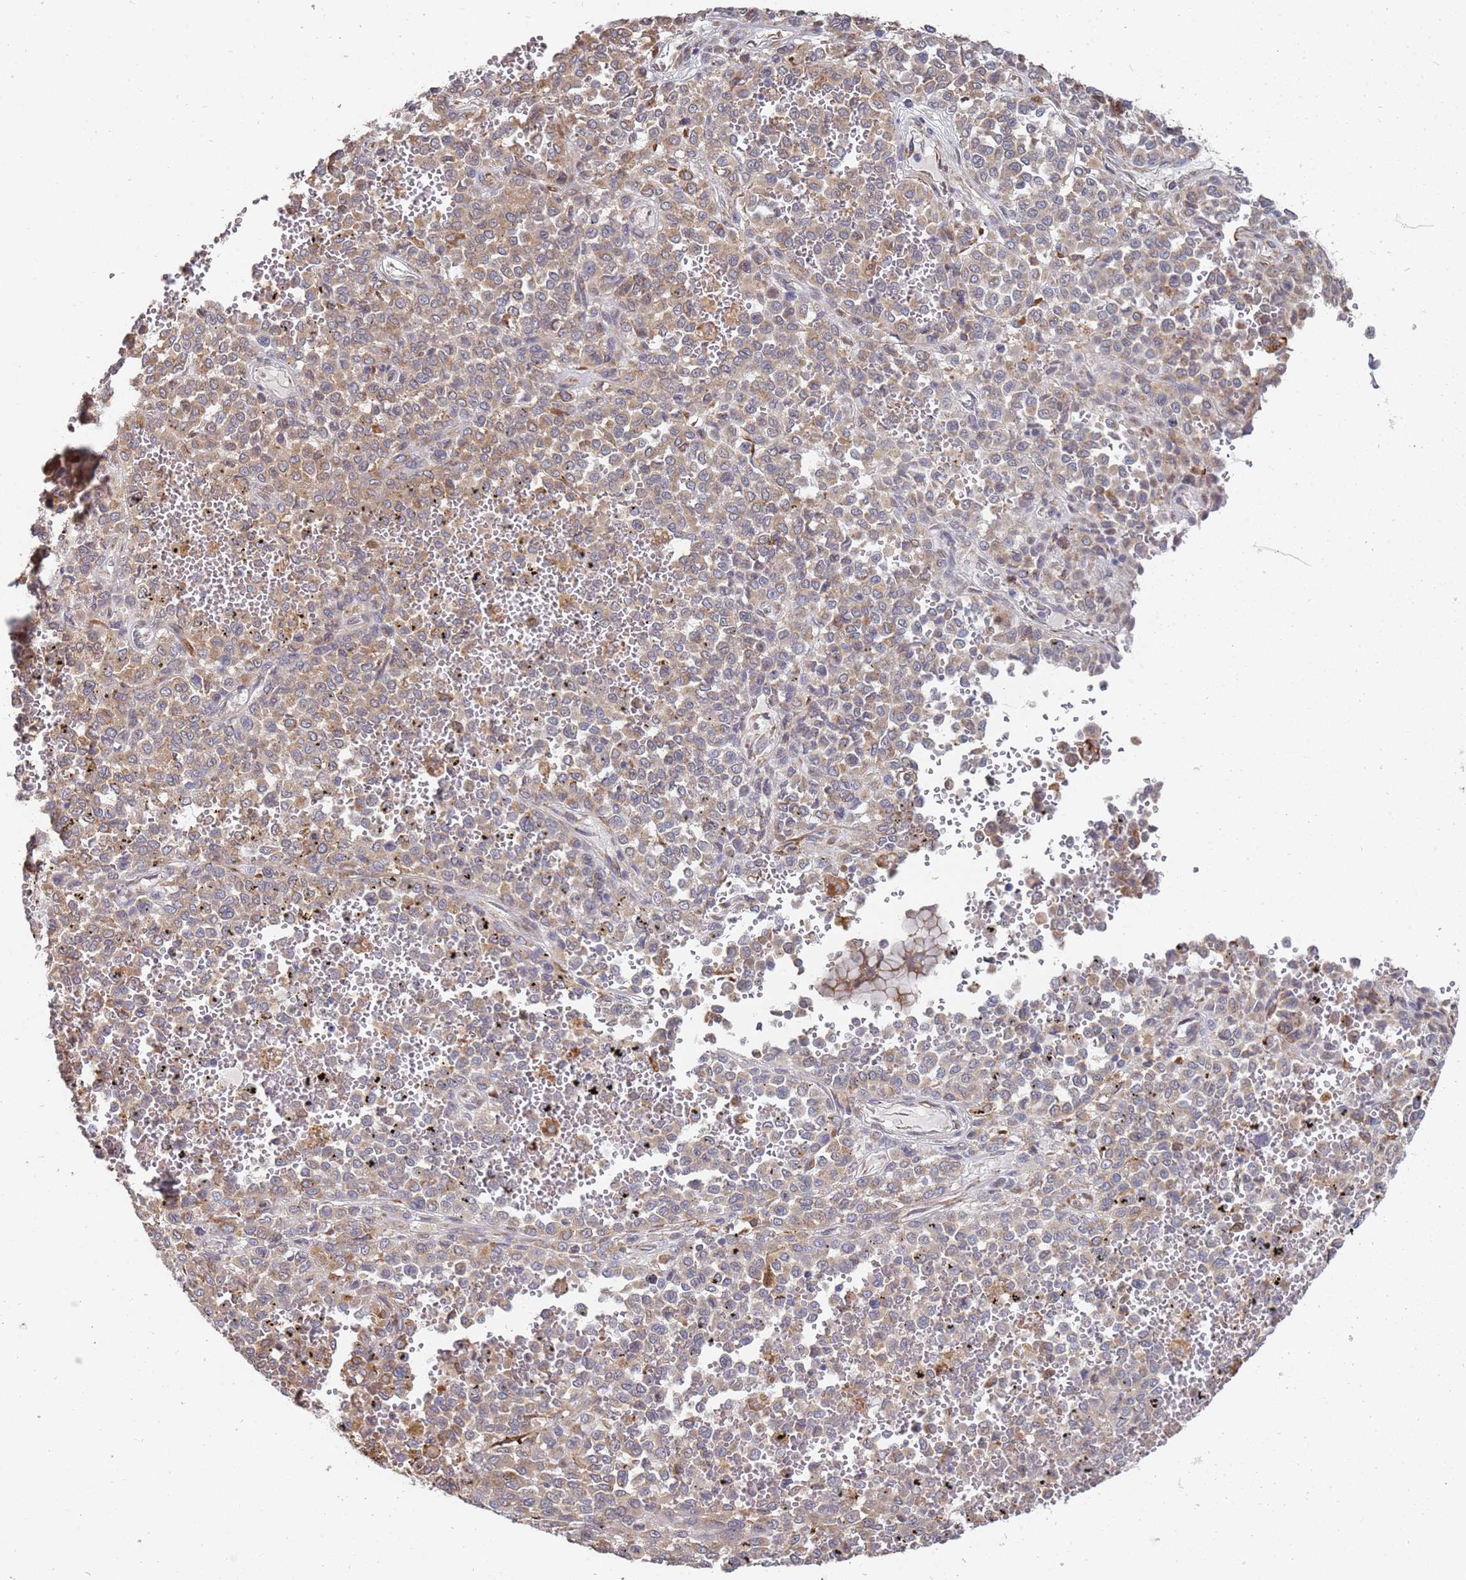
{"staining": {"intensity": "moderate", "quantity": ">75%", "location": "cytoplasmic/membranous"}, "tissue": "melanoma", "cell_type": "Tumor cells", "image_type": "cancer", "snomed": [{"axis": "morphology", "description": "Malignant melanoma, Metastatic site"}, {"axis": "topography", "description": "Pancreas"}], "caption": "Tumor cells display medium levels of moderate cytoplasmic/membranous expression in approximately >75% of cells in human melanoma. The staining was performed using DAB (3,3'-diaminobenzidine) to visualize the protein expression in brown, while the nuclei were stained in blue with hematoxylin (Magnification: 20x).", "gene": "VRK2", "patient": {"sex": "female", "age": 30}}